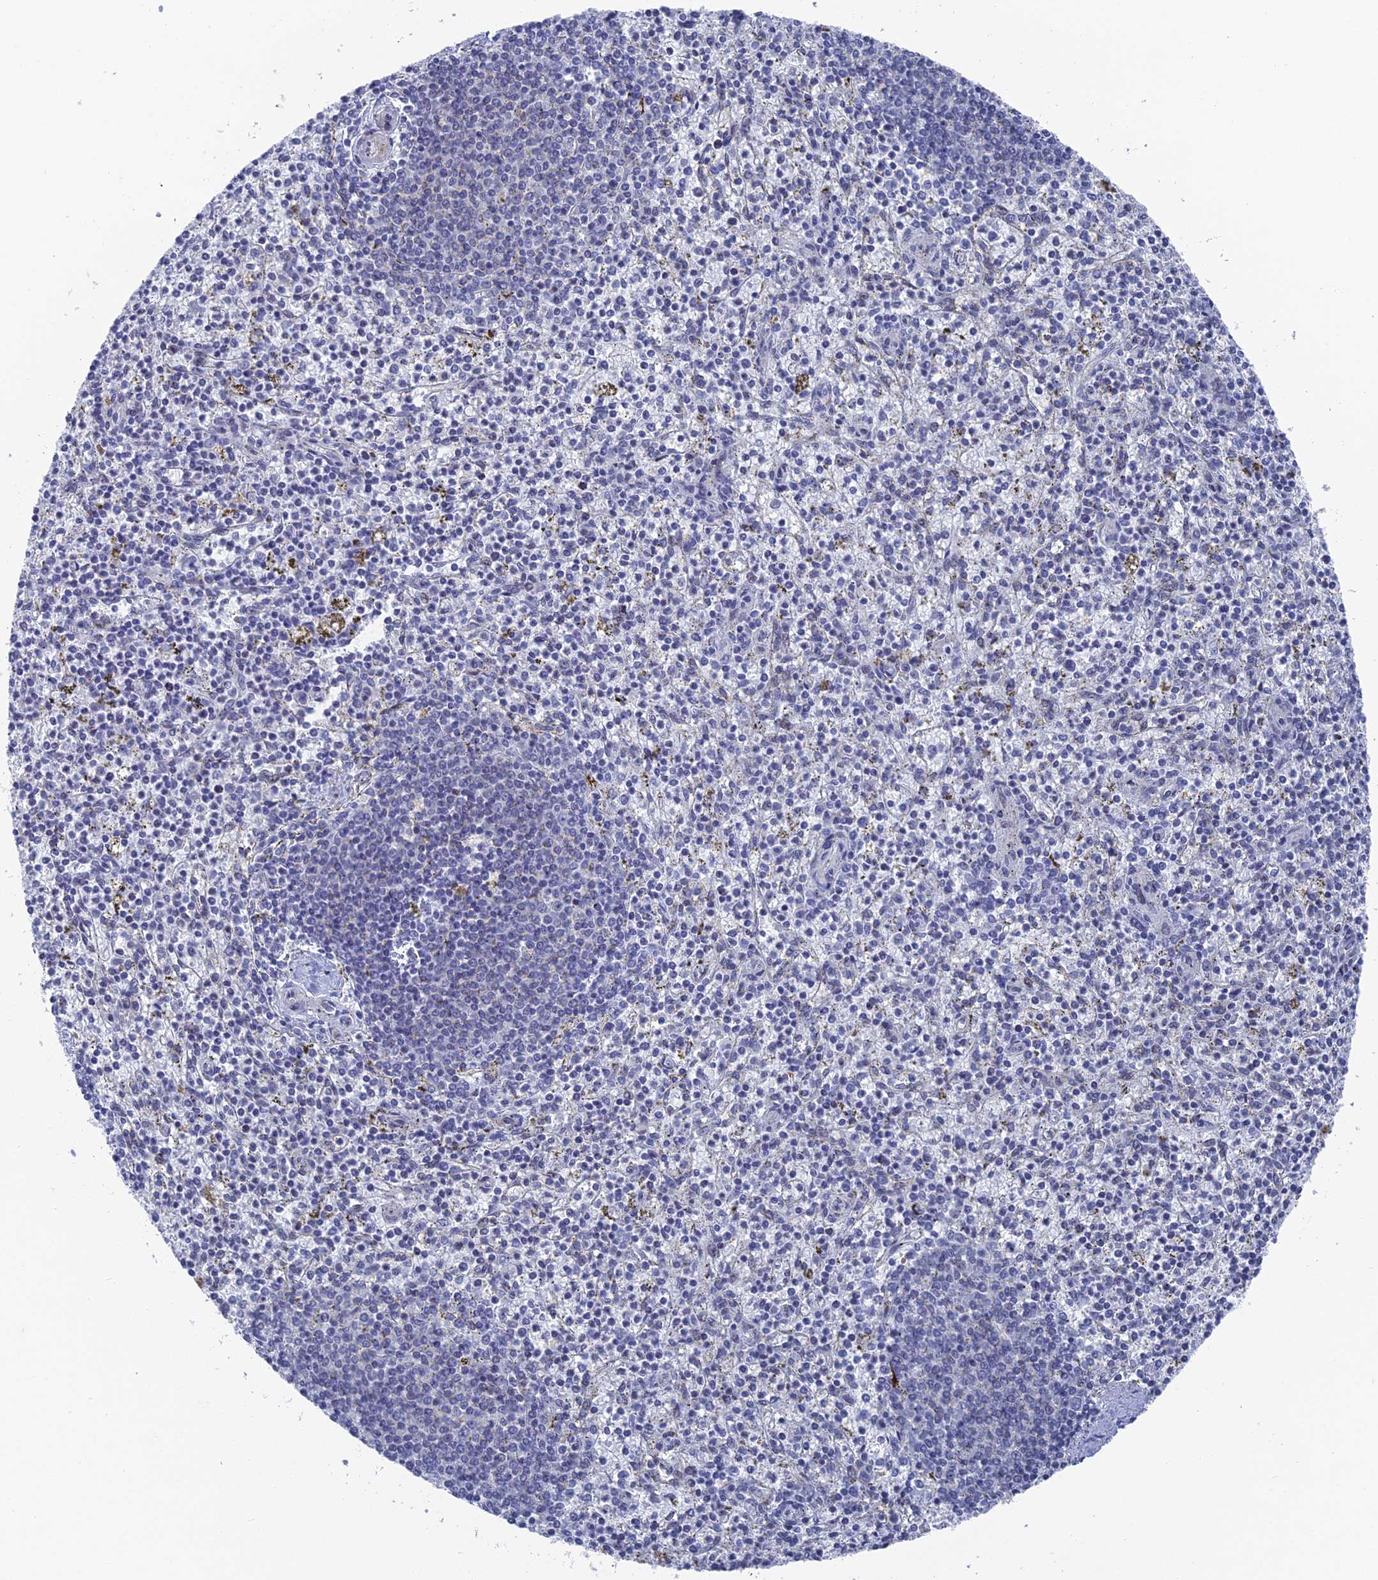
{"staining": {"intensity": "negative", "quantity": "none", "location": "none"}, "tissue": "spleen", "cell_type": "Cells in red pulp", "image_type": "normal", "snomed": [{"axis": "morphology", "description": "Normal tissue, NOS"}, {"axis": "topography", "description": "Spleen"}], "caption": "Immunohistochemistry (IHC) image of unremarkable spleen: human spleen stained with DAB (3,3'-diaminobenzidine) displays no significant protein positivity in cells in red pulp.", "gene": "FHIP2A", "patient": {"sex": "male", "age": 72}}